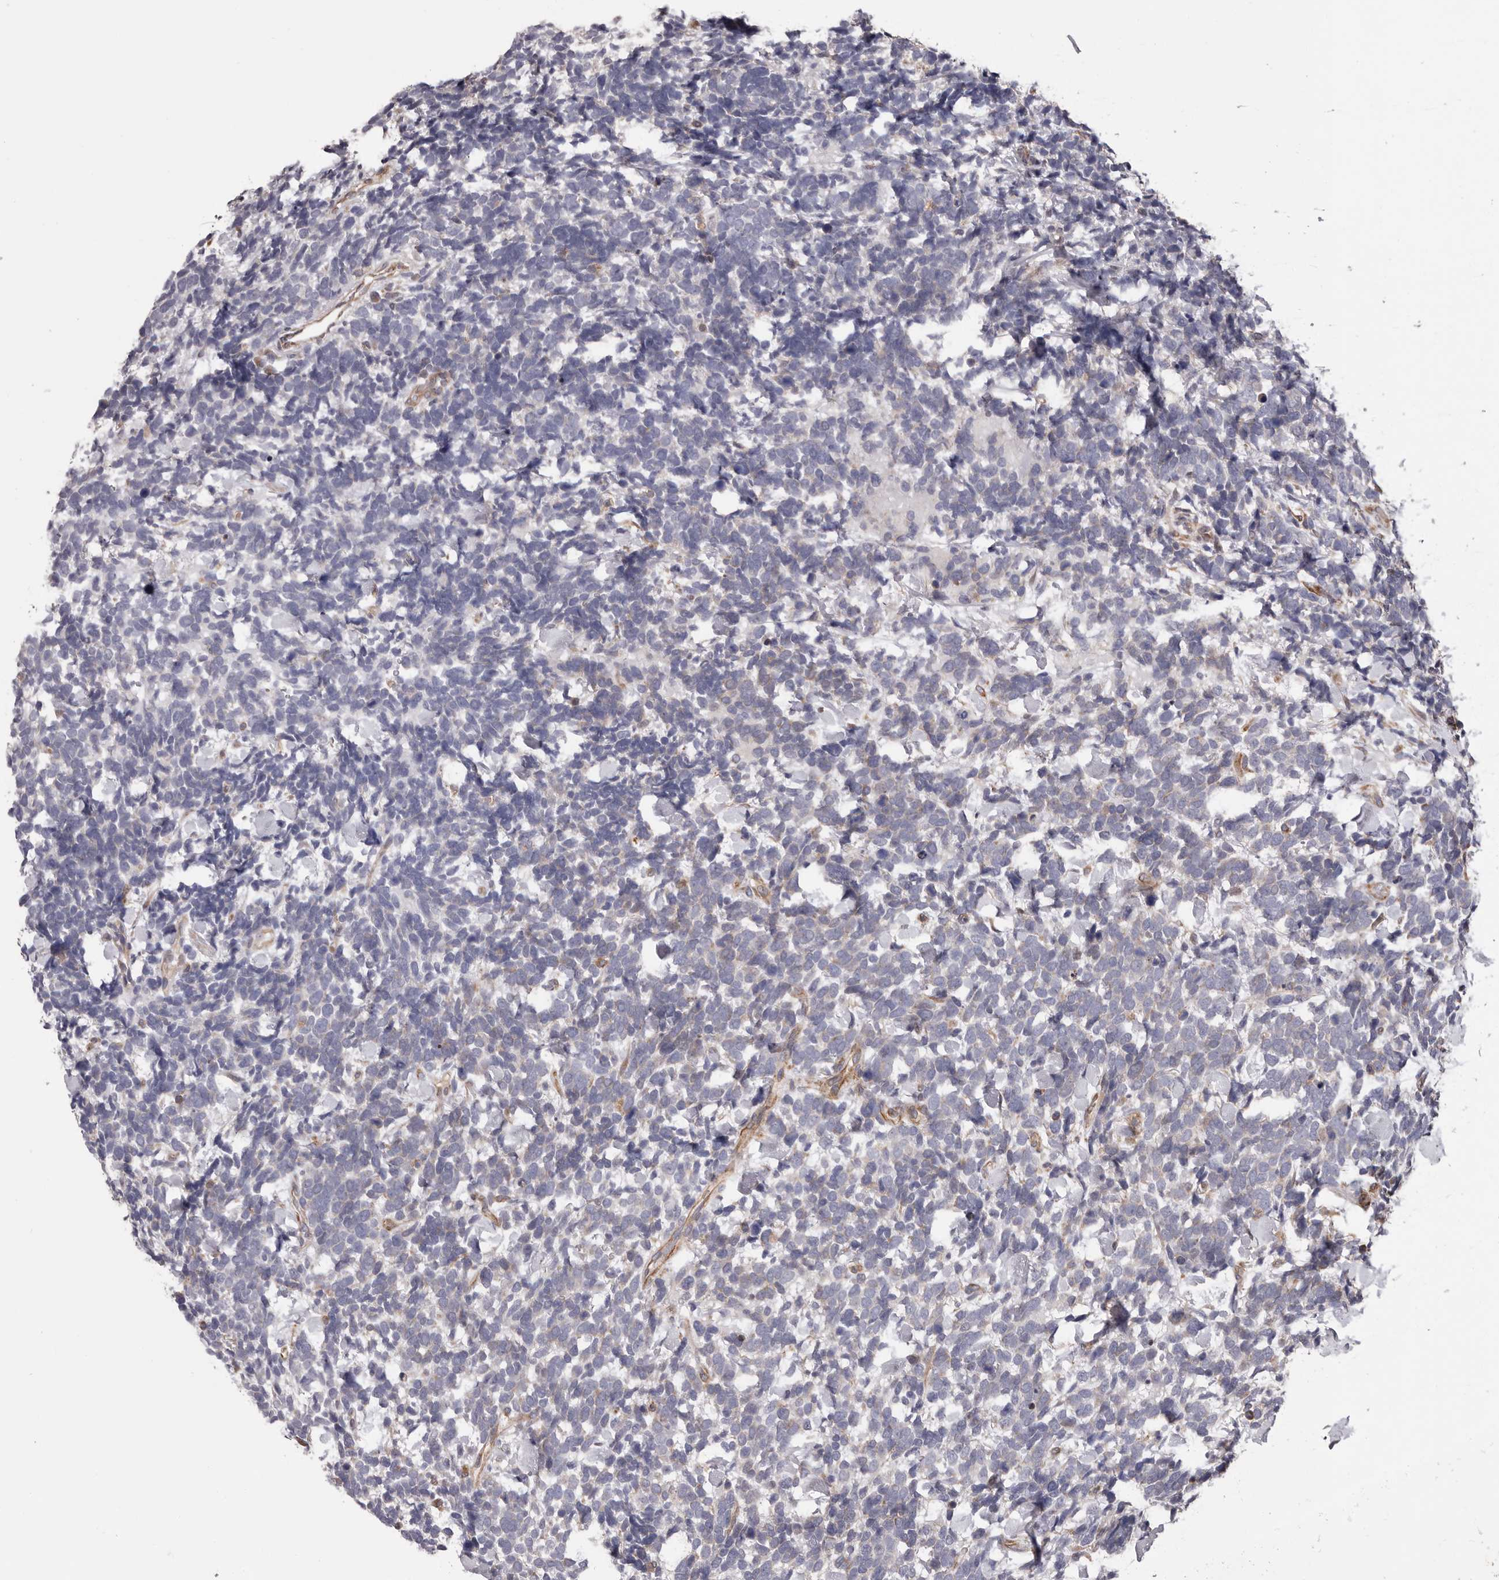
{"staining": {"intensity": "negative", "quantity": "none", "location": "none"}, "tissue": "urothelial cancer", "cell_type": "Tumor cells", "image_type": "cancer", "snomed": [{"axis": "morphology", "description": "Urothelial carcinoma, High grade"}, {"axis": "topography", "description": "Urinary bladder"}], "caption": "Immunohistochemistry (IHC) histopathology image of neoplastic tissue: human urothelial cancer stained with DAB (3,3'-diaminobenzidine) displays no significant protein staining in tumor cells. (DAB immunohistochemistry, high magnification).", "gene": "CEP104", "patient": {"sex": "female", "age": 82}}